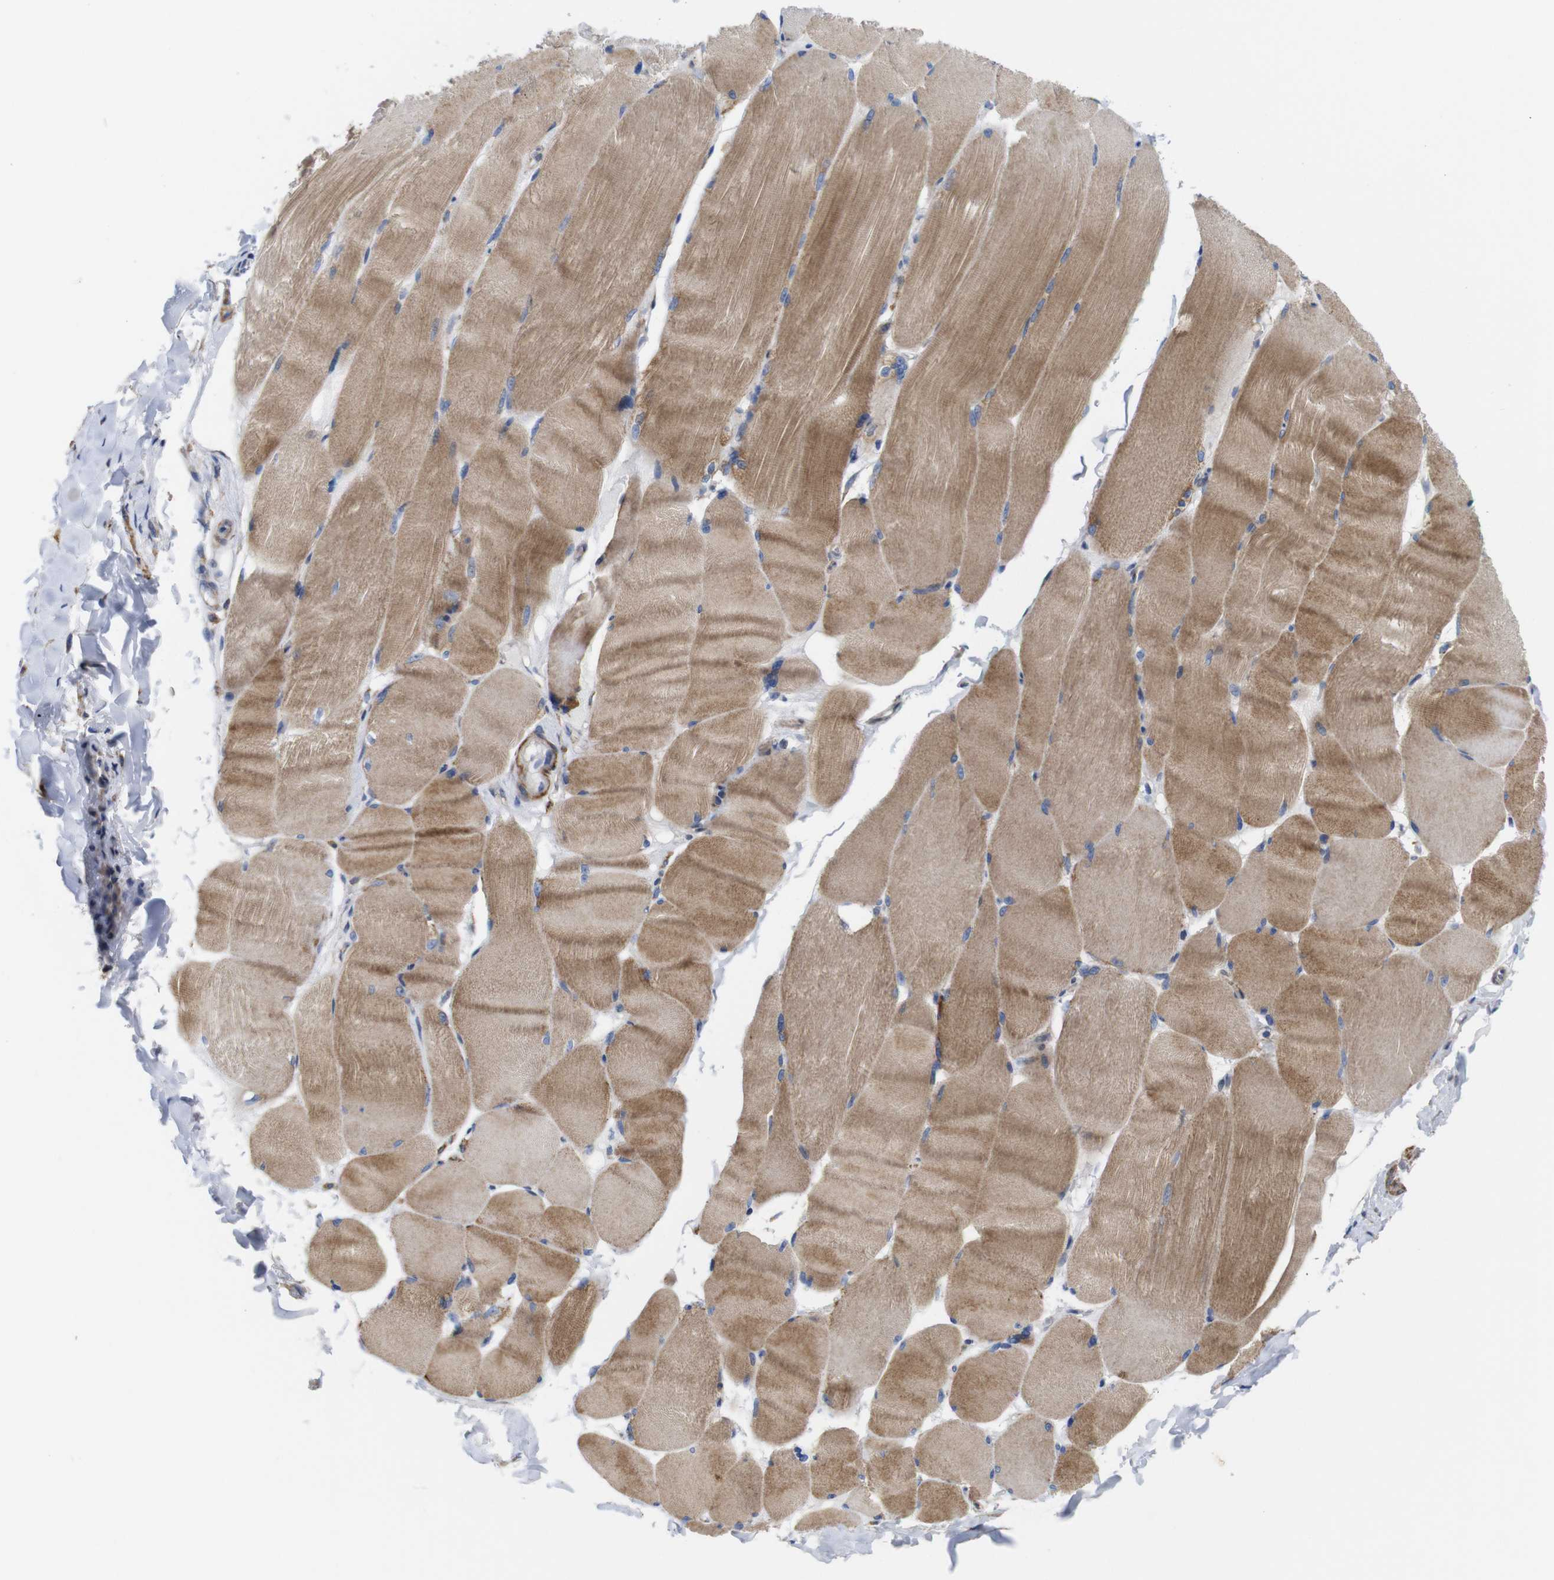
{"staining": {"intensity": "moderate", "quantity": ">75%", "location": "cytoplasmic/membranous"}, "tissue": "skeletal muscle", "cell_type": "Myocytes", "image_type": "normal", "snomed": [{"axis": "morphology", "description": "Normal tissue, NOS"}, {"axis": "topography", "description": "Skin"}, {"axis": "topography", "description": "Skeletal muscle"}], "caption": "DAB immunohistochemical staining of benign human skeletal muscle reveals moderate cytoplasmic/membranous protein staining in about >75% of myocytes. (DAB = brown stain, brightfield microscopy at high magnification).", "gene": "FAM171B", "patient": {"sex": "male", "age": 83}}